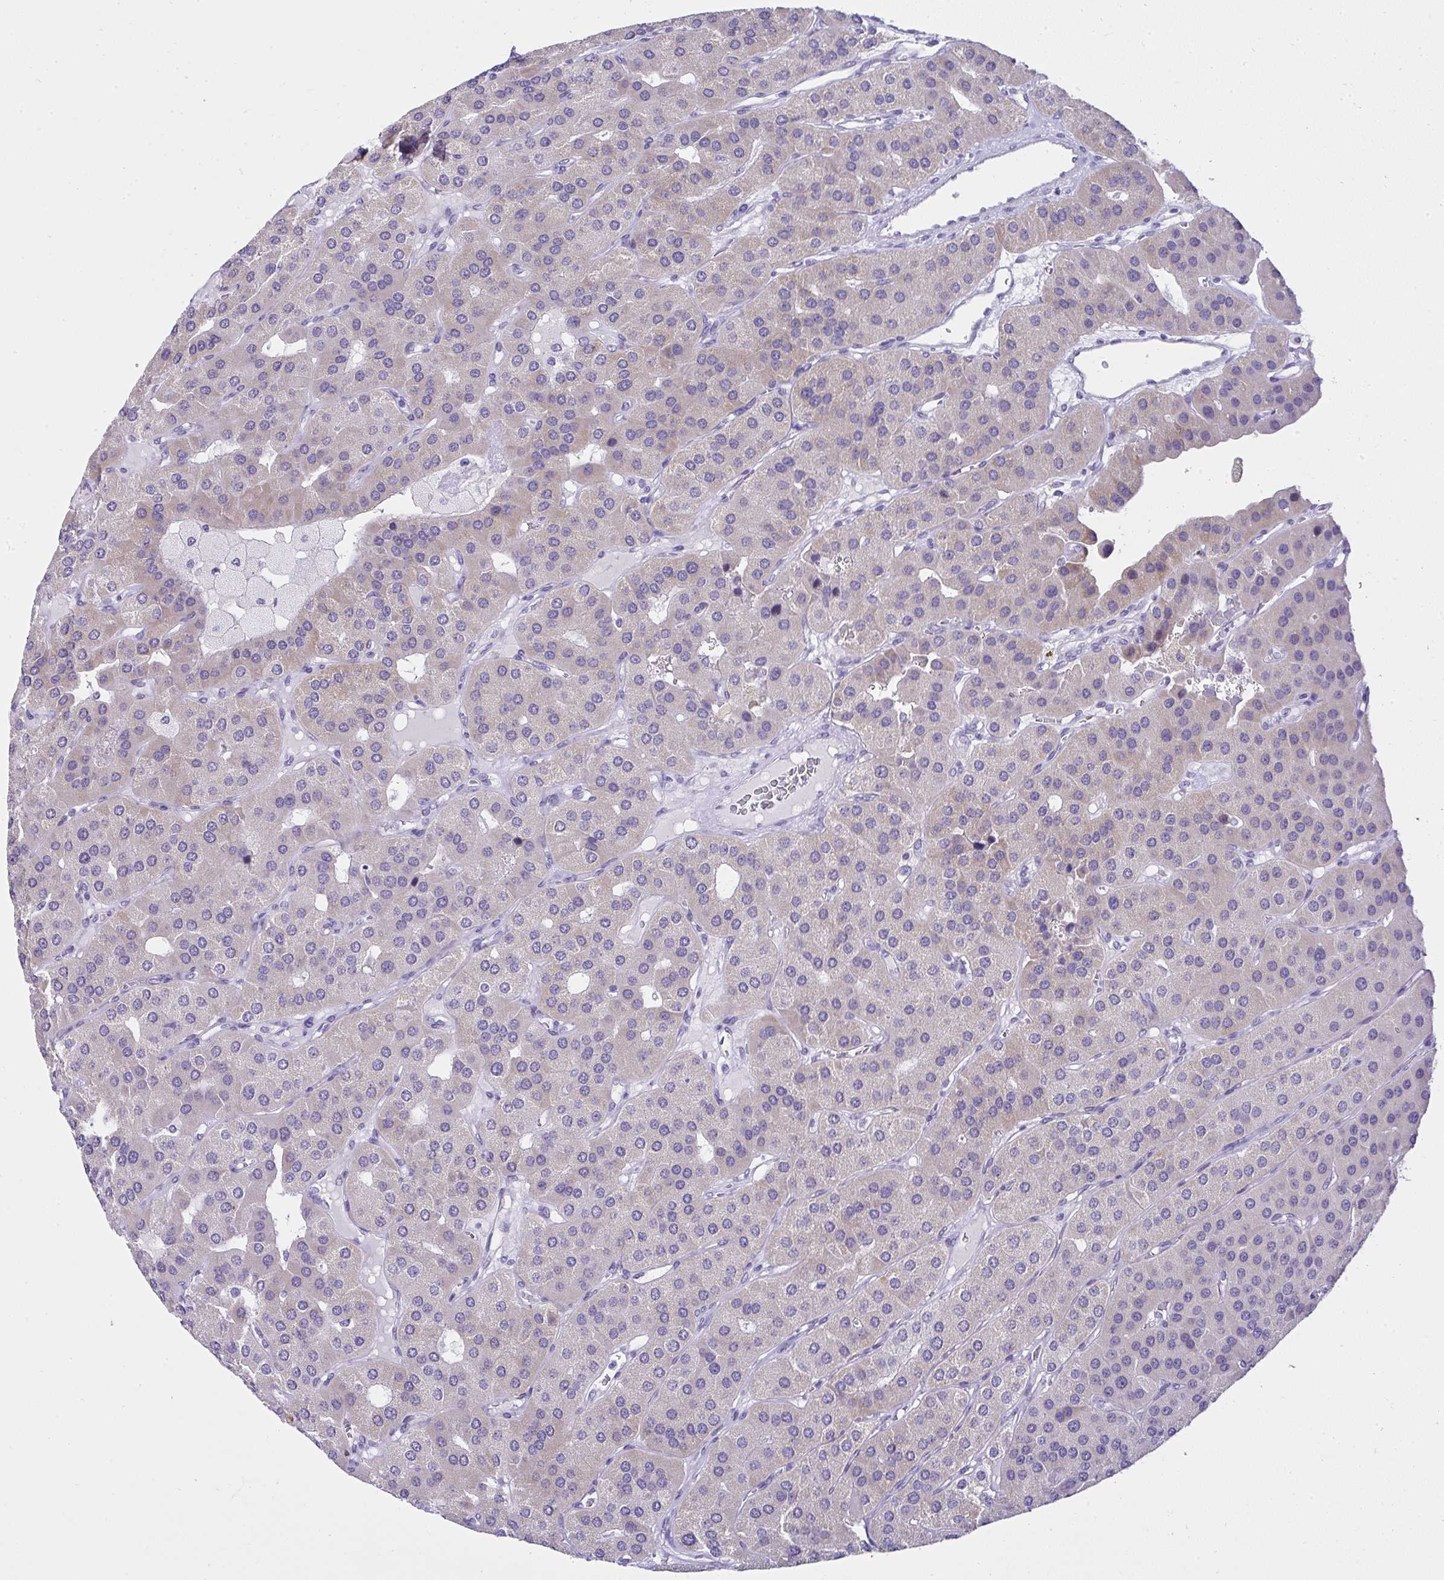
{"staining": {"intensity": "negative", "quantity": "none", "location": "none"}, "tissue": "parathyroid gland", "cell_type": "Glandular cells", "image_type": "normal", "snomed": [{"axis": "morphology", "description": "Normal tissue, NOS"}, {"axis": "morphology", "description": "Adenoma, NOS"}, {"axis": "topography", "description": "Parathyroid gland"}], "caption": "IHC of benign parathyroid gland reveals no positivity in glandular cells.", "gene": "RNF183", "patient": {"sex": "female", "age": 86}}